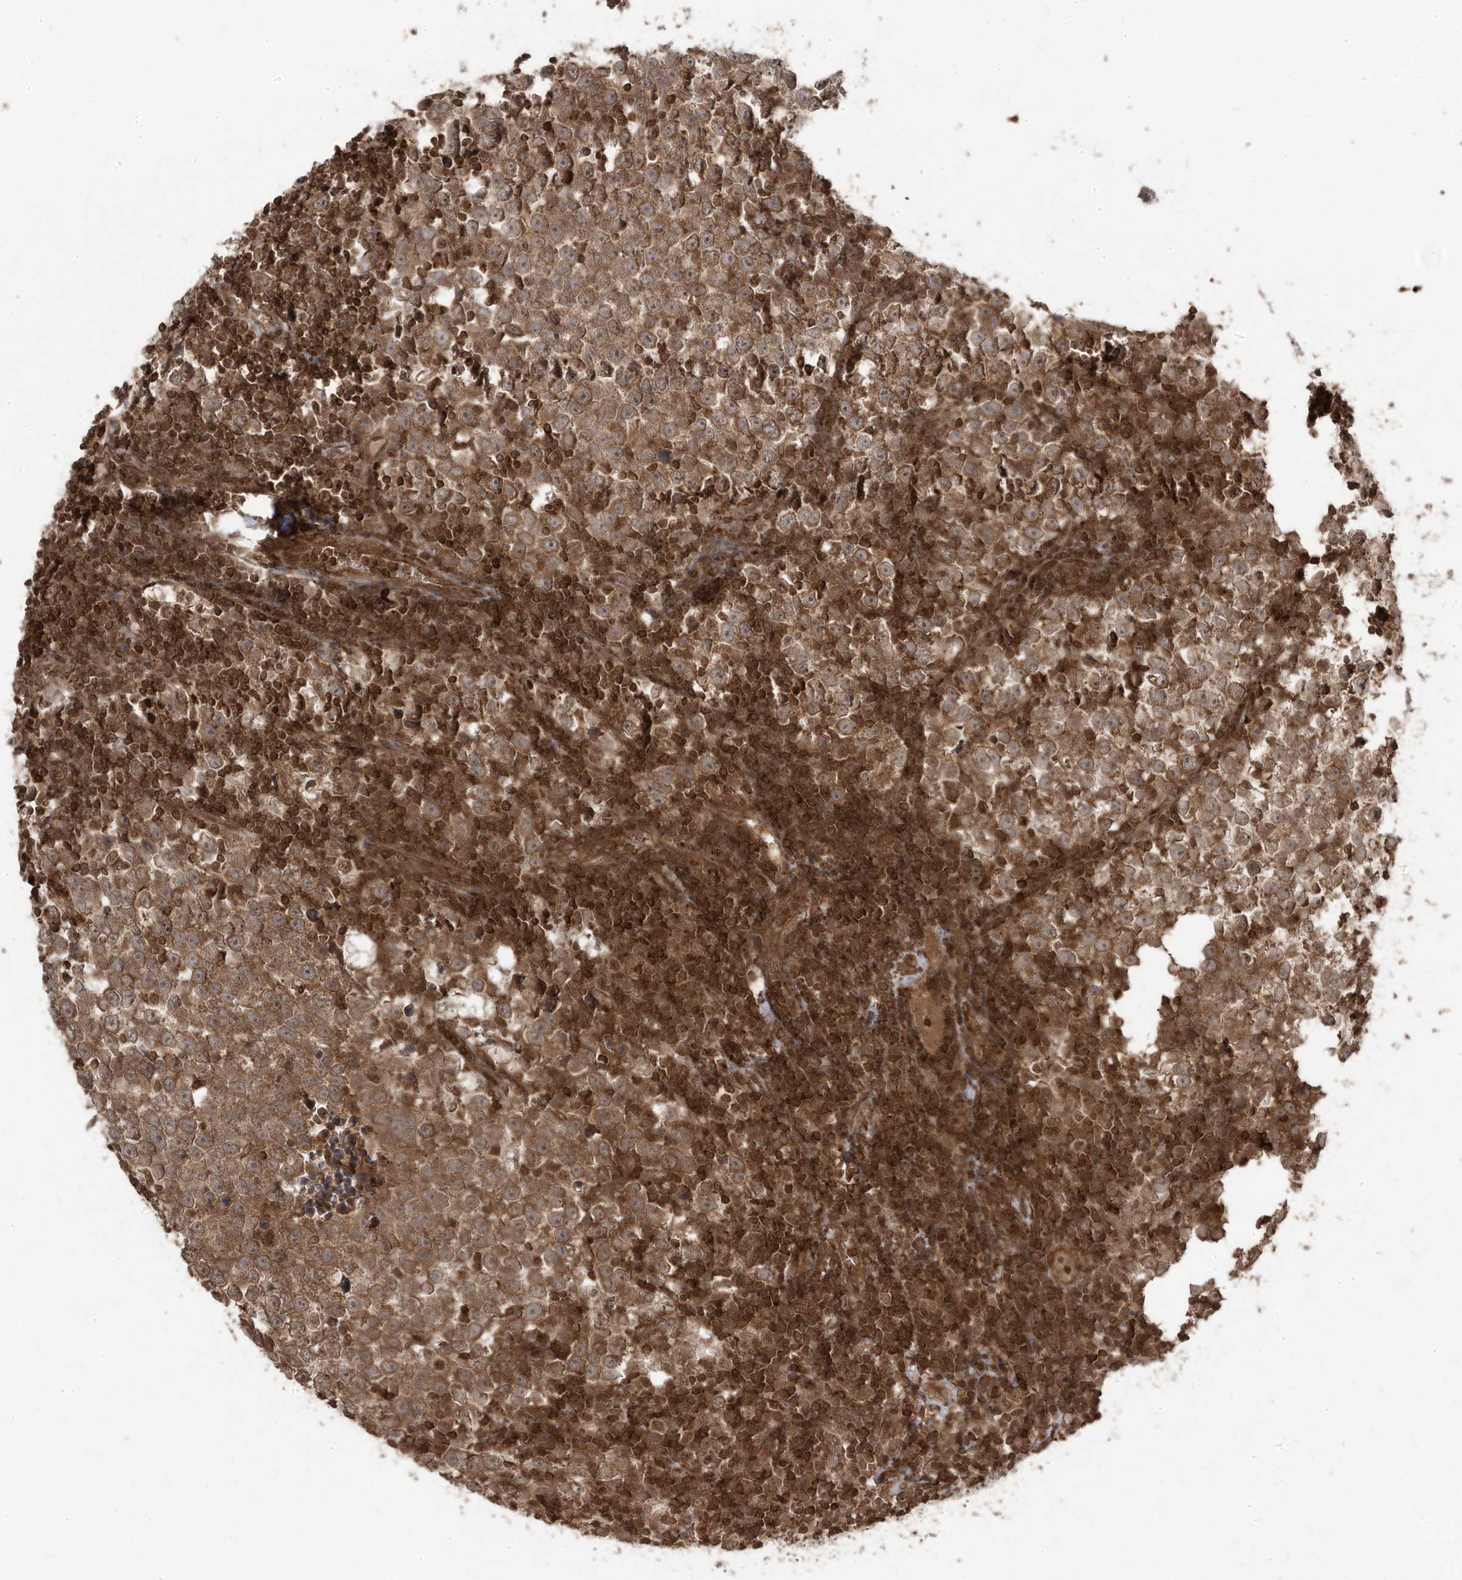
{"staining": {"intensity": "moderate", "quantity": ">75%", "location": "cytoplasmic/membranous"}, "tissue": "testis cancer", "cell_type": "Tumor cells", "image_type": "cancer", "snomed": [{"axis": "morphology", "description": "Normal tissue, NOS"}, {"axis": "morphology", "description": "Seminoma, NOS"}, {"axis": "topography", "description": "Testis"}], "caption": "About >75% of tumor cells in testis seminoma display moderate cytoplasmic/membranous protein staining as visualized by brown immunohistochemical staining.", "gene": "ASAP1", "patient": {"sex": "male", "age": 43}}